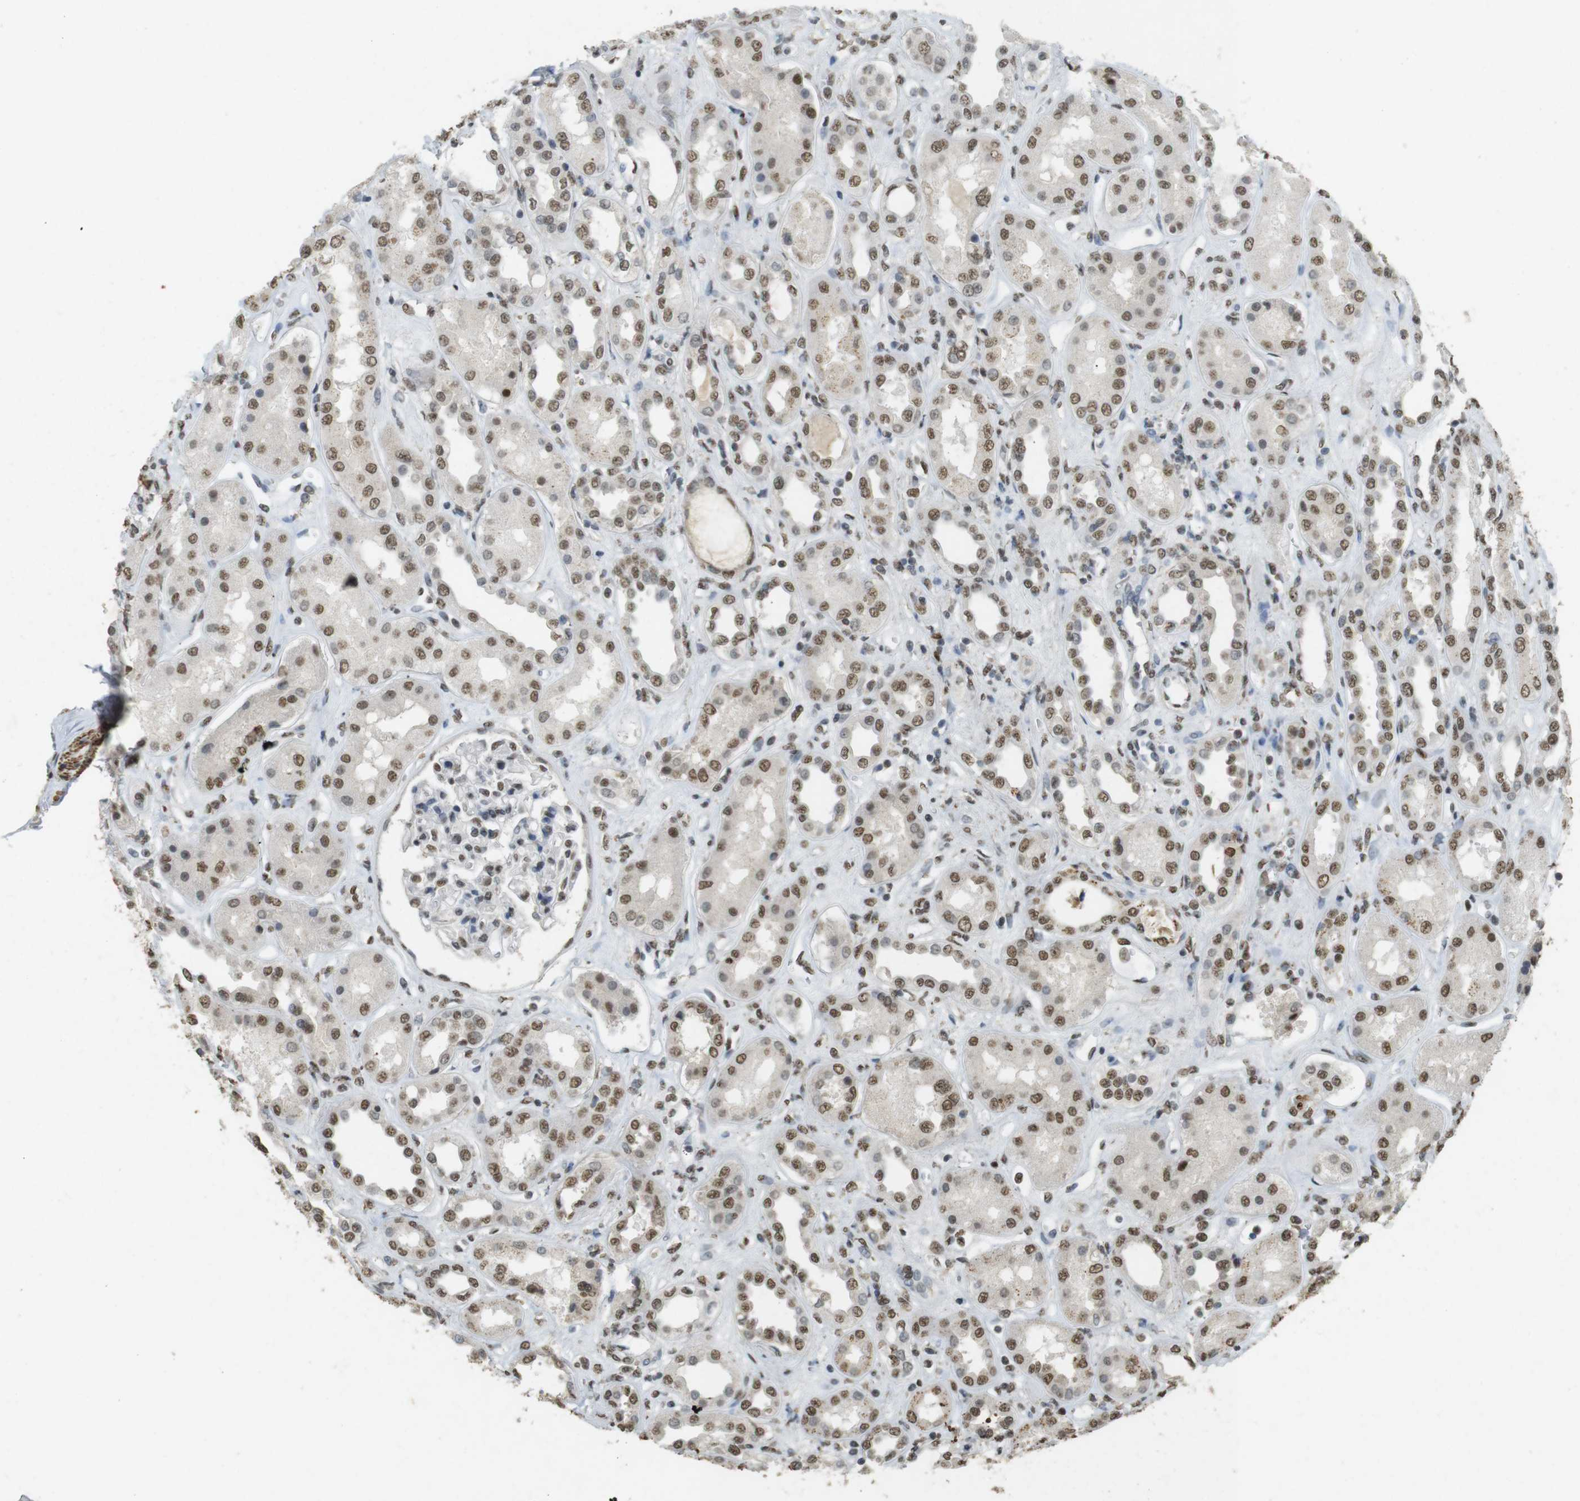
{"staining": {"intensity": "moderate", "quantity": "25%-75%", "location": "cytoplasmic/membranous,nuclear"}, "tissue": "kidney", "cell_type": "Cells in glomeruli", "image_type": "normal", "snomed": [{"axis": "morphology", "description": "Normal tissue, NOS"}, {"axis": "topography", "description": "Kidney"}], "caption": "Immunohistochemistry (IHC) micrograph of benign human kidney stained for a protein (brown), which demonstrates medium levels of moderate cytoplasmic/membranous,nuclear positivity in approximately 25%-75% of cells in glomeruli.", "gene": "GATA4", "patient": {"sex": "male", "age": 59}}